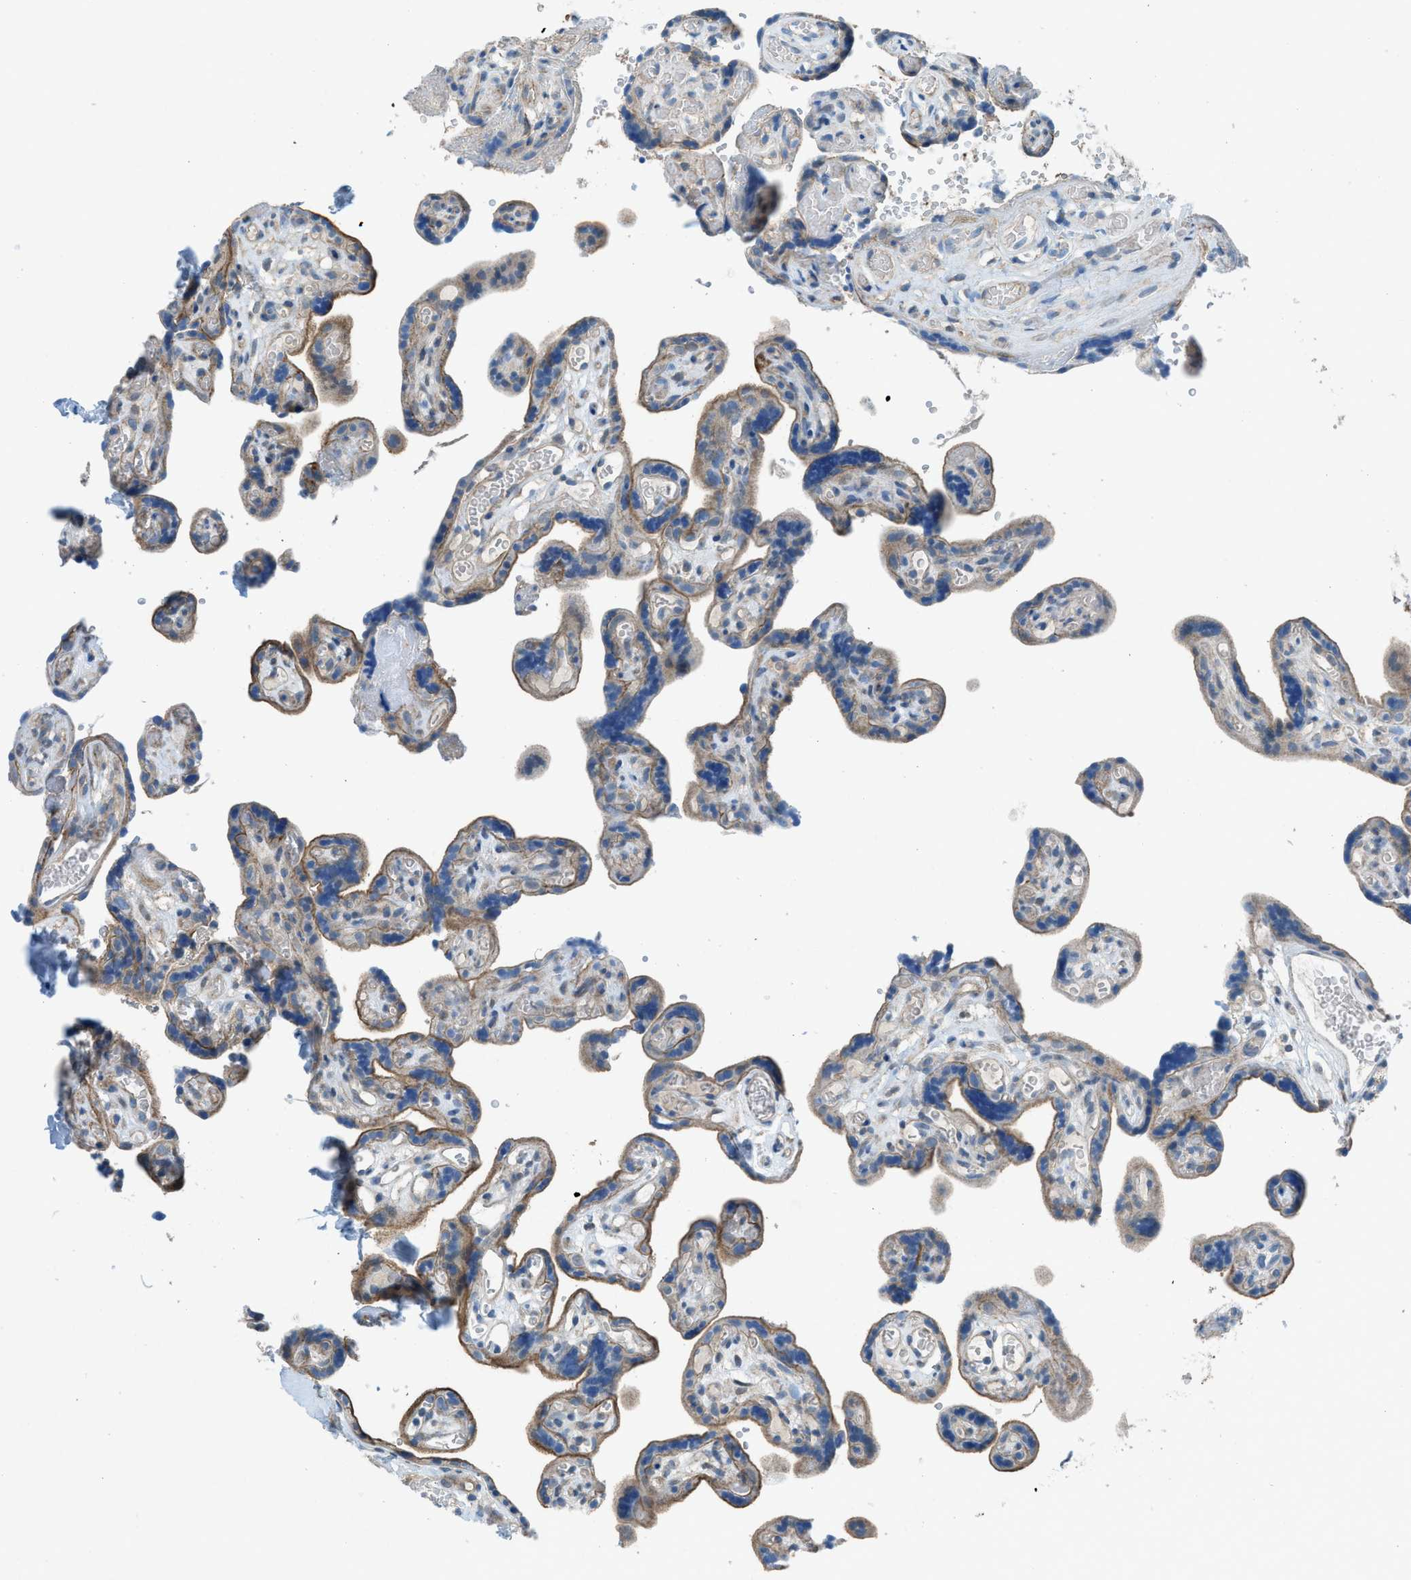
{"staining": {"intensity": "weak", "quantity": ">75%", "location": "cytoplasmic/membranous"}, "tissue": "placenta", "cell_type": "Decidual cells", "image_type": "normal", "snomed": [{"axis": "morphology", "description": "Normal tissue, NOS"}, {"axis": "topography", "description": "Placenta"}], "caption": "IHC staining of unremarkable placenta, which displays low levels of weak cytoplasmic/membranous expression in approximately >75% of decidual cells indicating weak cytoplasmic/membranous protein staining. The staining was performed using DAB (brown) for protein detection and nuclei were counterstained in hematoxylin (blue).", "gene": "PRKN", "patient": {"sex": "female", "age": 30}}